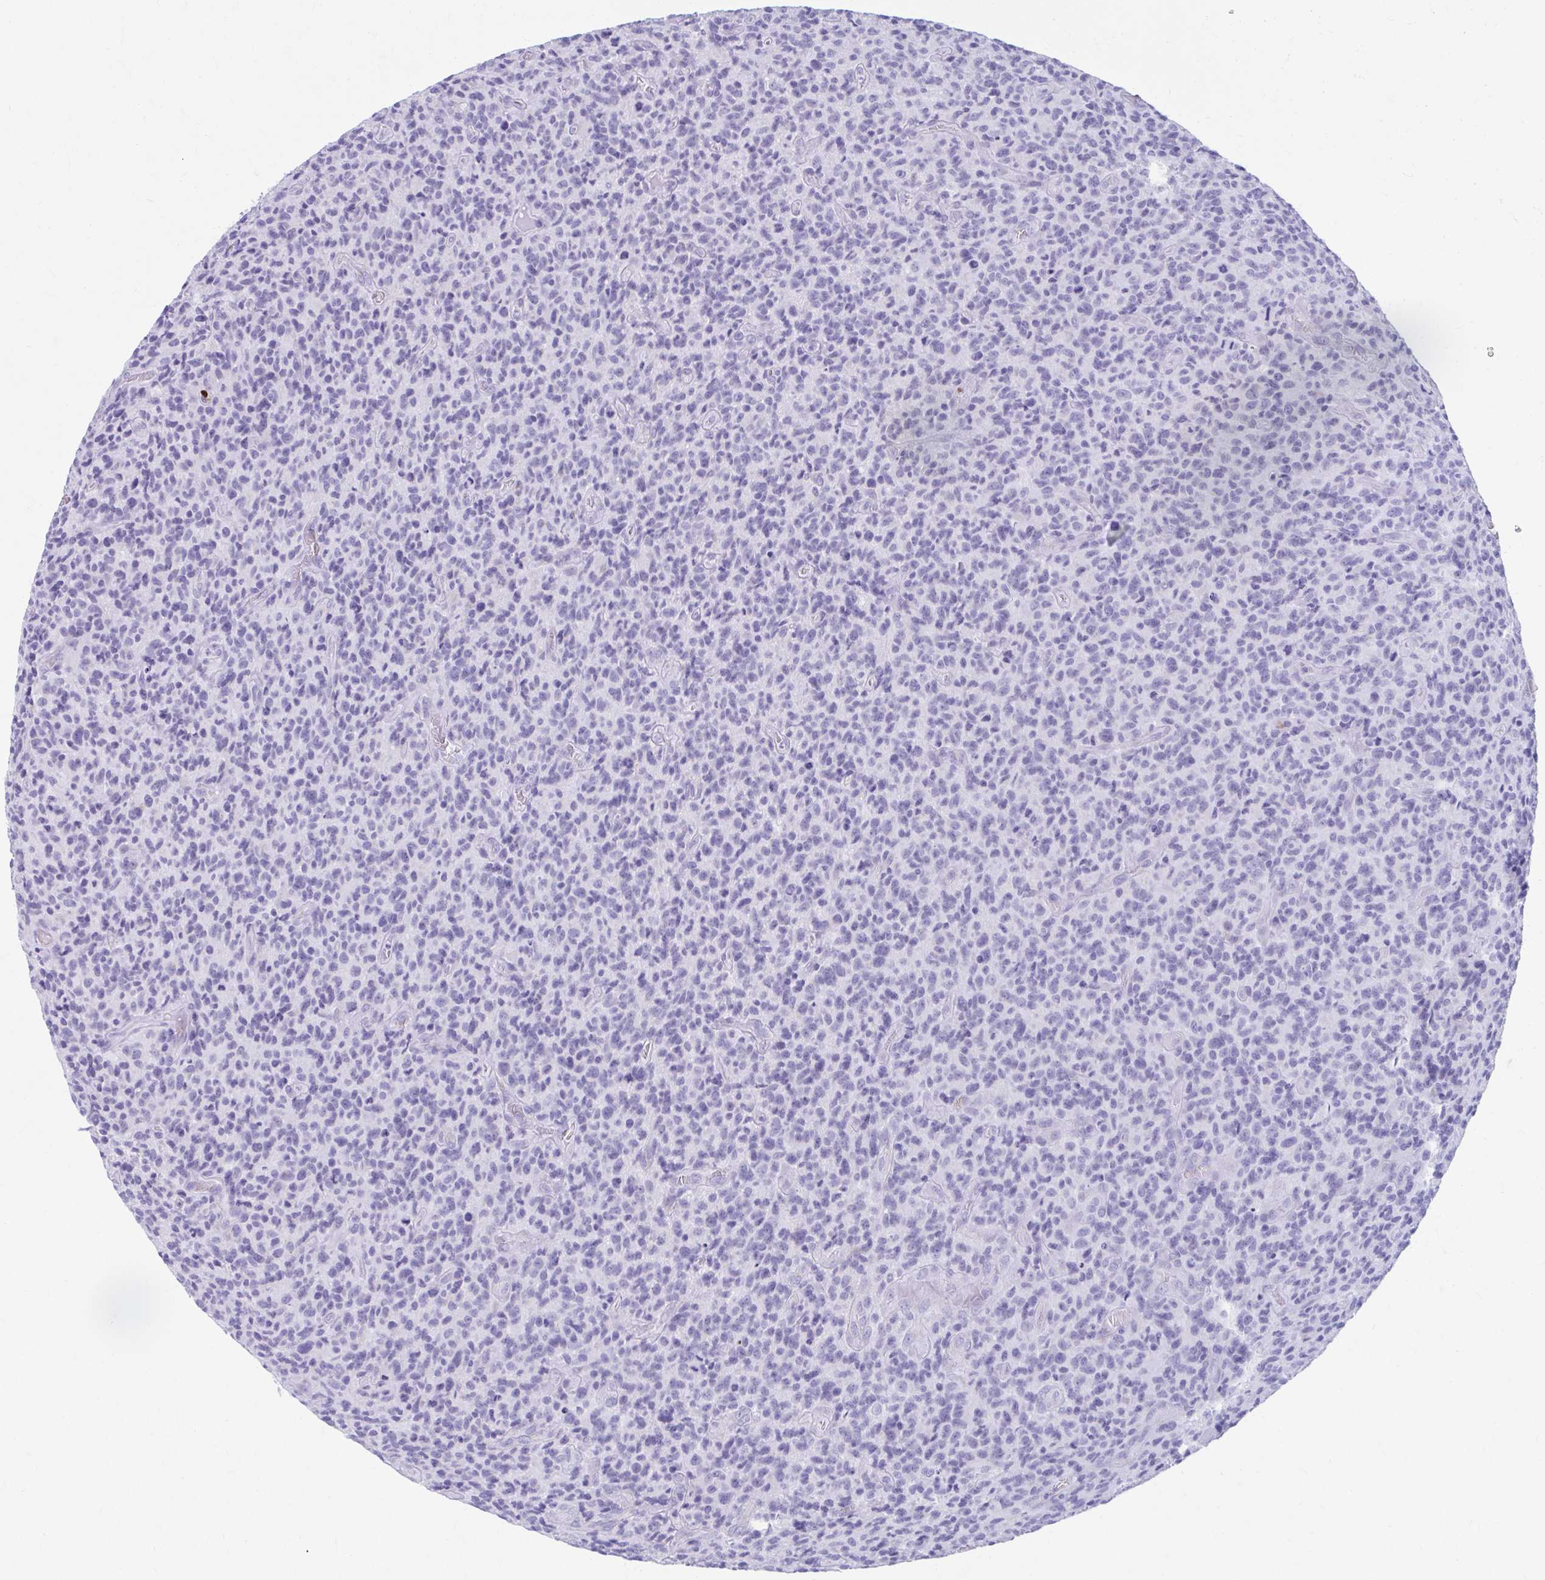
{"staining": {"intensity": "negative", "quantity": "none", "location": "none"}, "tissue": "glioma", "cell_type": "Tumor cells", "image_type": "cancer", "snomed": [{"axis": "morphology", "description": "Glioma, malignant, High grade"}, {"axis": "topography", "description": "Brain"}], "caption": "Immunohistochemistry histopathology image of neoplastic tissue: glioma stained with DAB shows no significant protein staining in tumor cells.", "gene": "KCNE2", "patient": {"sex": "male", "age": 76}}